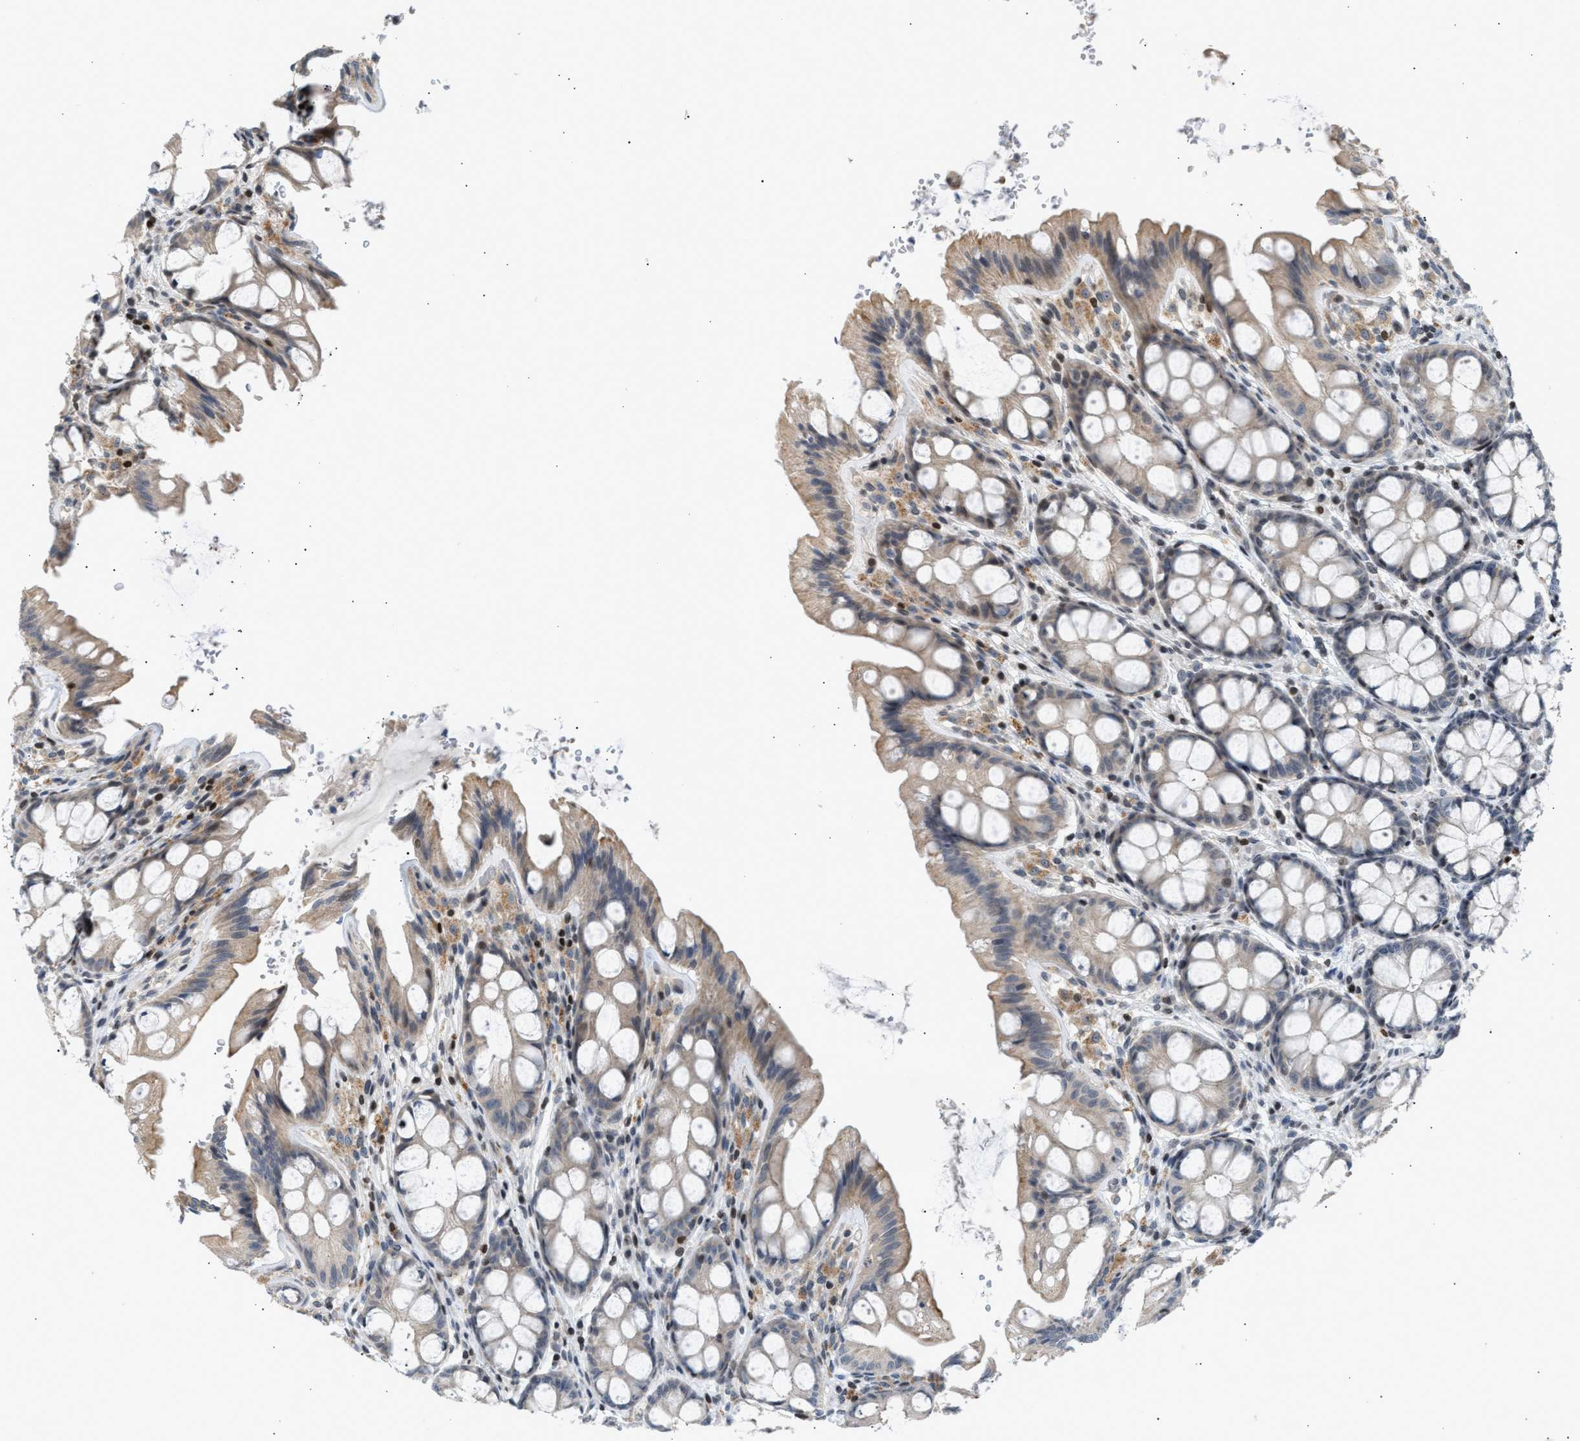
{"staining": {"intensity": "weak", "quantity": "25%-75%", "location": "cytoplasmic/membranous"}, "tissue": "colon", "cell_type": "Endothelial cells", "image_type": "normal", "snomed": [{"axis": "morphology", "description": "Normal tissue, NOS"}, {"axis": "topography", "description": "Colon"}], "caption": "Immunohistochemistry (IHC) (DAB (3,3'-diaminobenzidine)) staining of normal colon exhibits weak cytoplasmic/membranous protein expression in about 25%-75% of endothelial cells.", "gene": "NPS", "patient": {"sex": "male", "age": 47}}